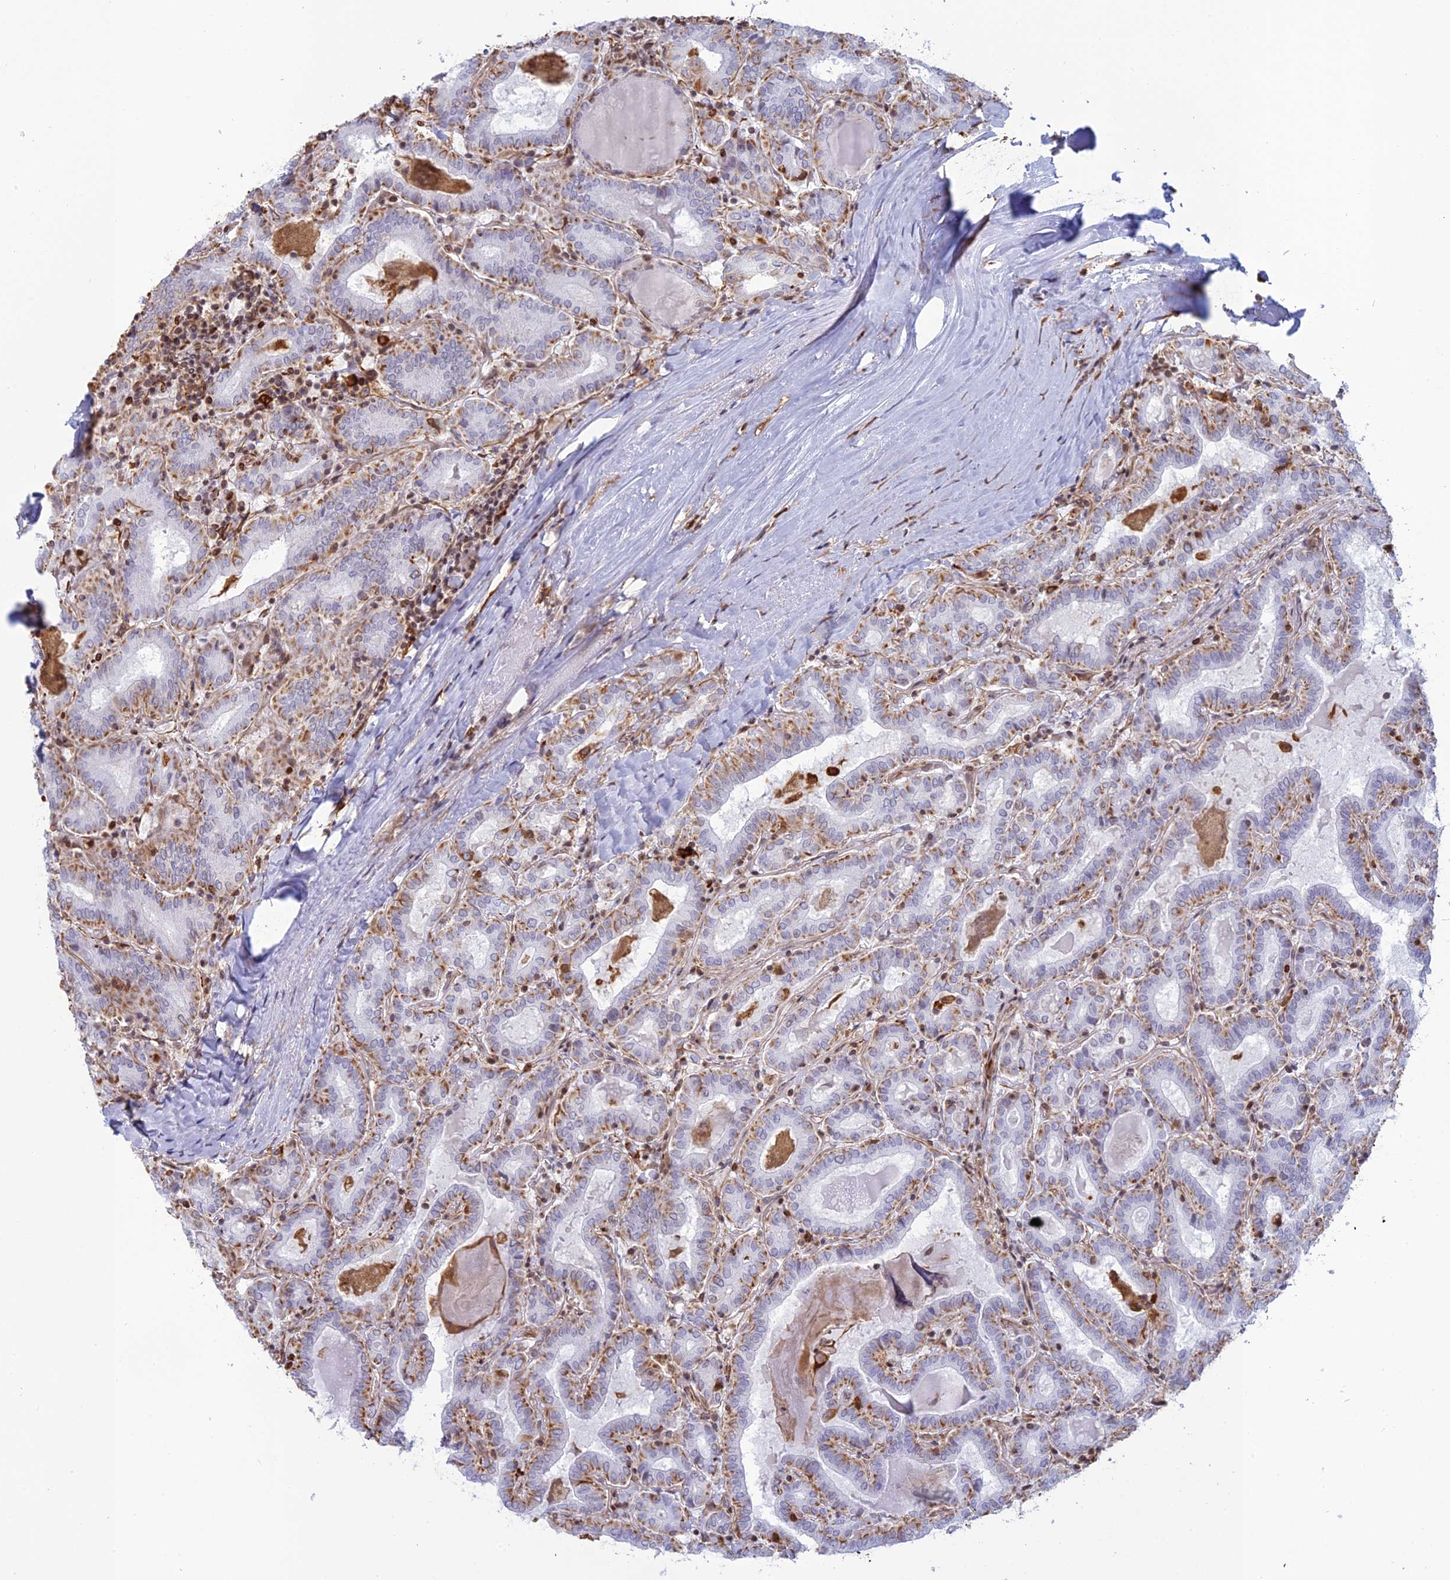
{"staining": {"intensity": "moderate", "quantity": "25%-75%", "location": "cytoplasmic/membranous"}, "tissue": "thyroid cancer", "cell_type": "Tumor cells", "image_type": "cancer", "snomed": [{"axis": "morphology", "description": "Papillary adenocarcinoma, NOS"}, {"axis": "topography", "description": "Thyroid gland"}], "caption": "Immunohistochemistry (IHC) (DAB) staining of human thyroid cancer (papillary adenocarcinoma) shows moderate cytoplasmic/membranous protein expression in about 25%-75% of tumor cells.", "gene": "APOBR", "patient": {"sex": "female", "age": 72}}